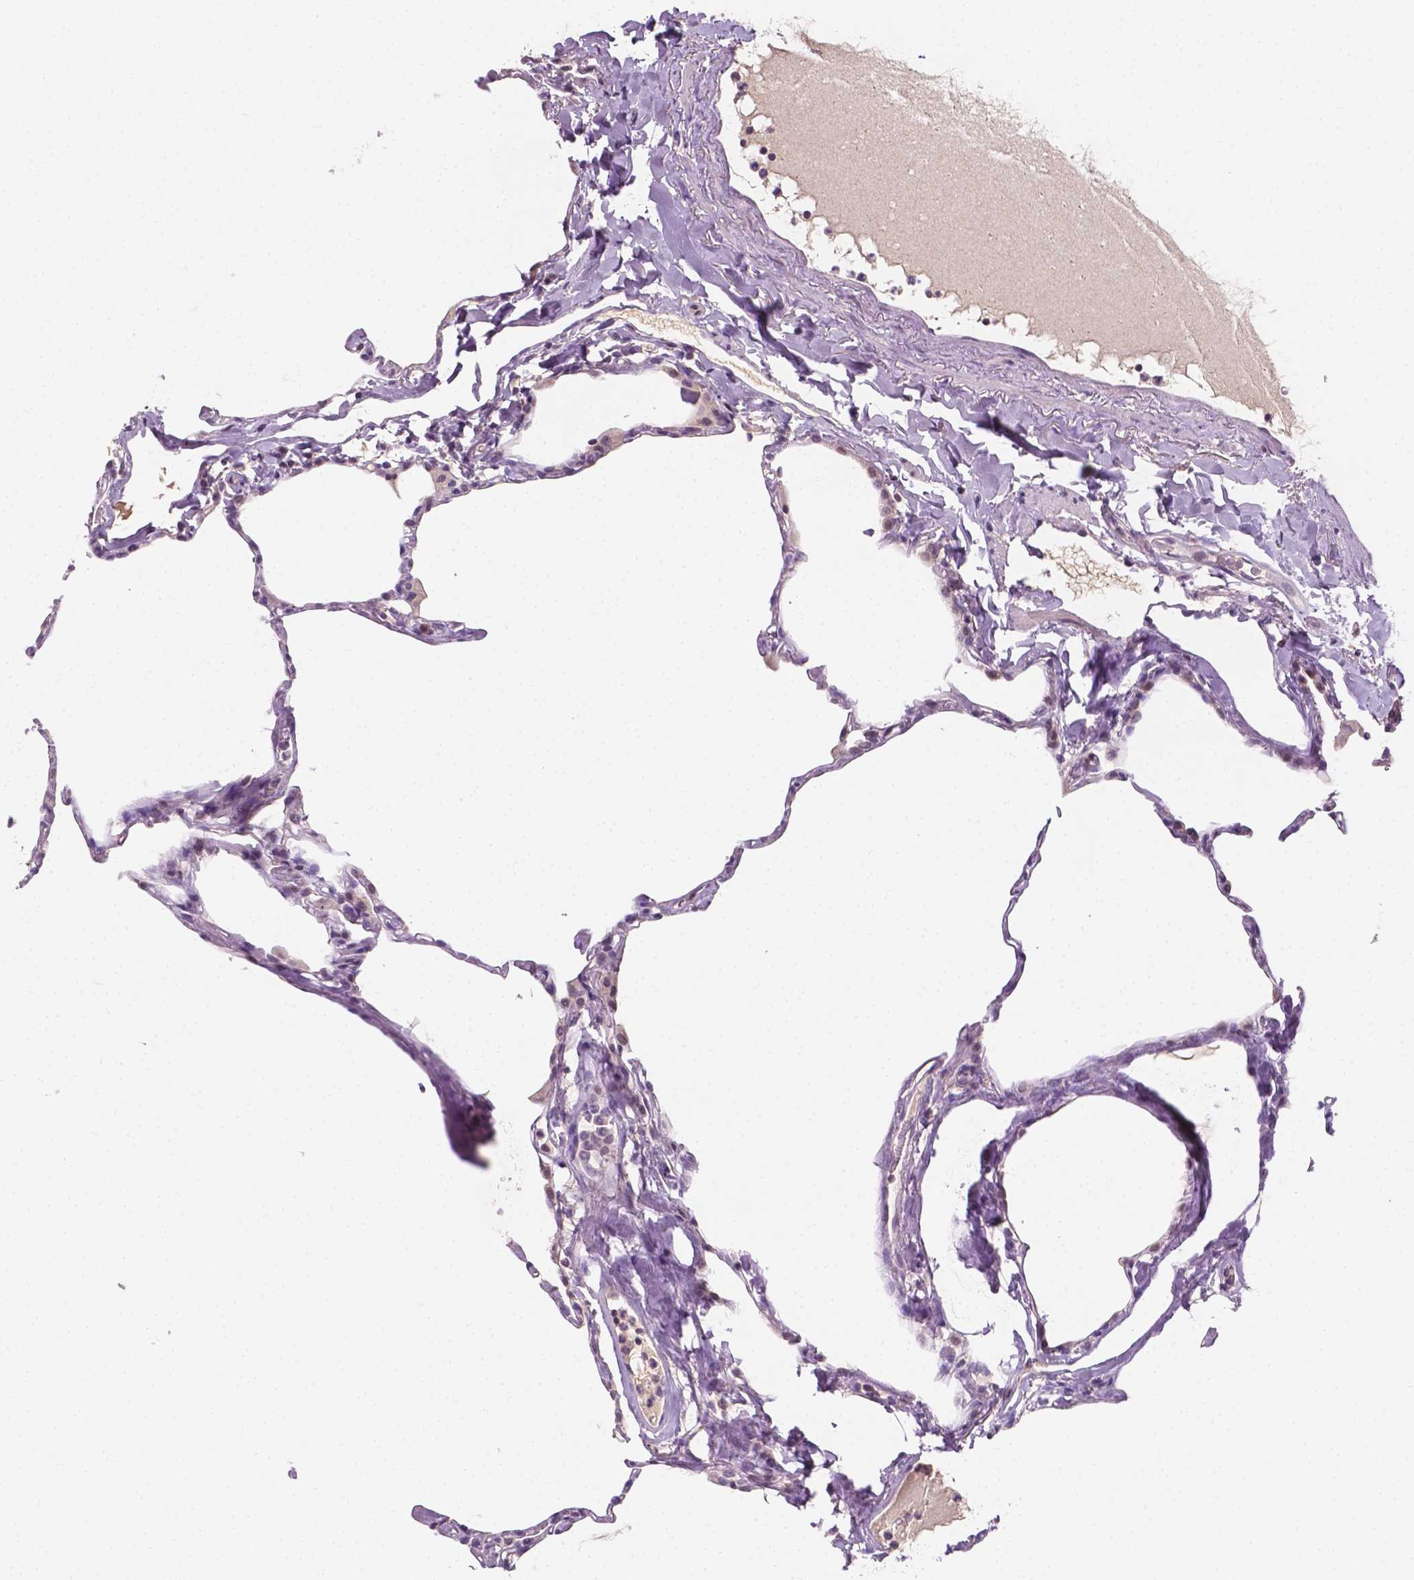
{"staining": {"intensity": "negative", "quantity": "none", "location": "none"}, "tissue": "lung", "cell_type": "Alveolar cells", "image_type": "normal", "snomed": [{"axis": "morphology", "description": "Normal tissue, NOS"}, {"axis": "topography", "description": "Lung"}], "caption": "High power microscopy photomicrograph of an IHC photomicrograph of unremarkable lung, revealing no significant positivity in alveolar cells.", "gene": "MROH6", "patient": {"sex": "male", "age": 65}}